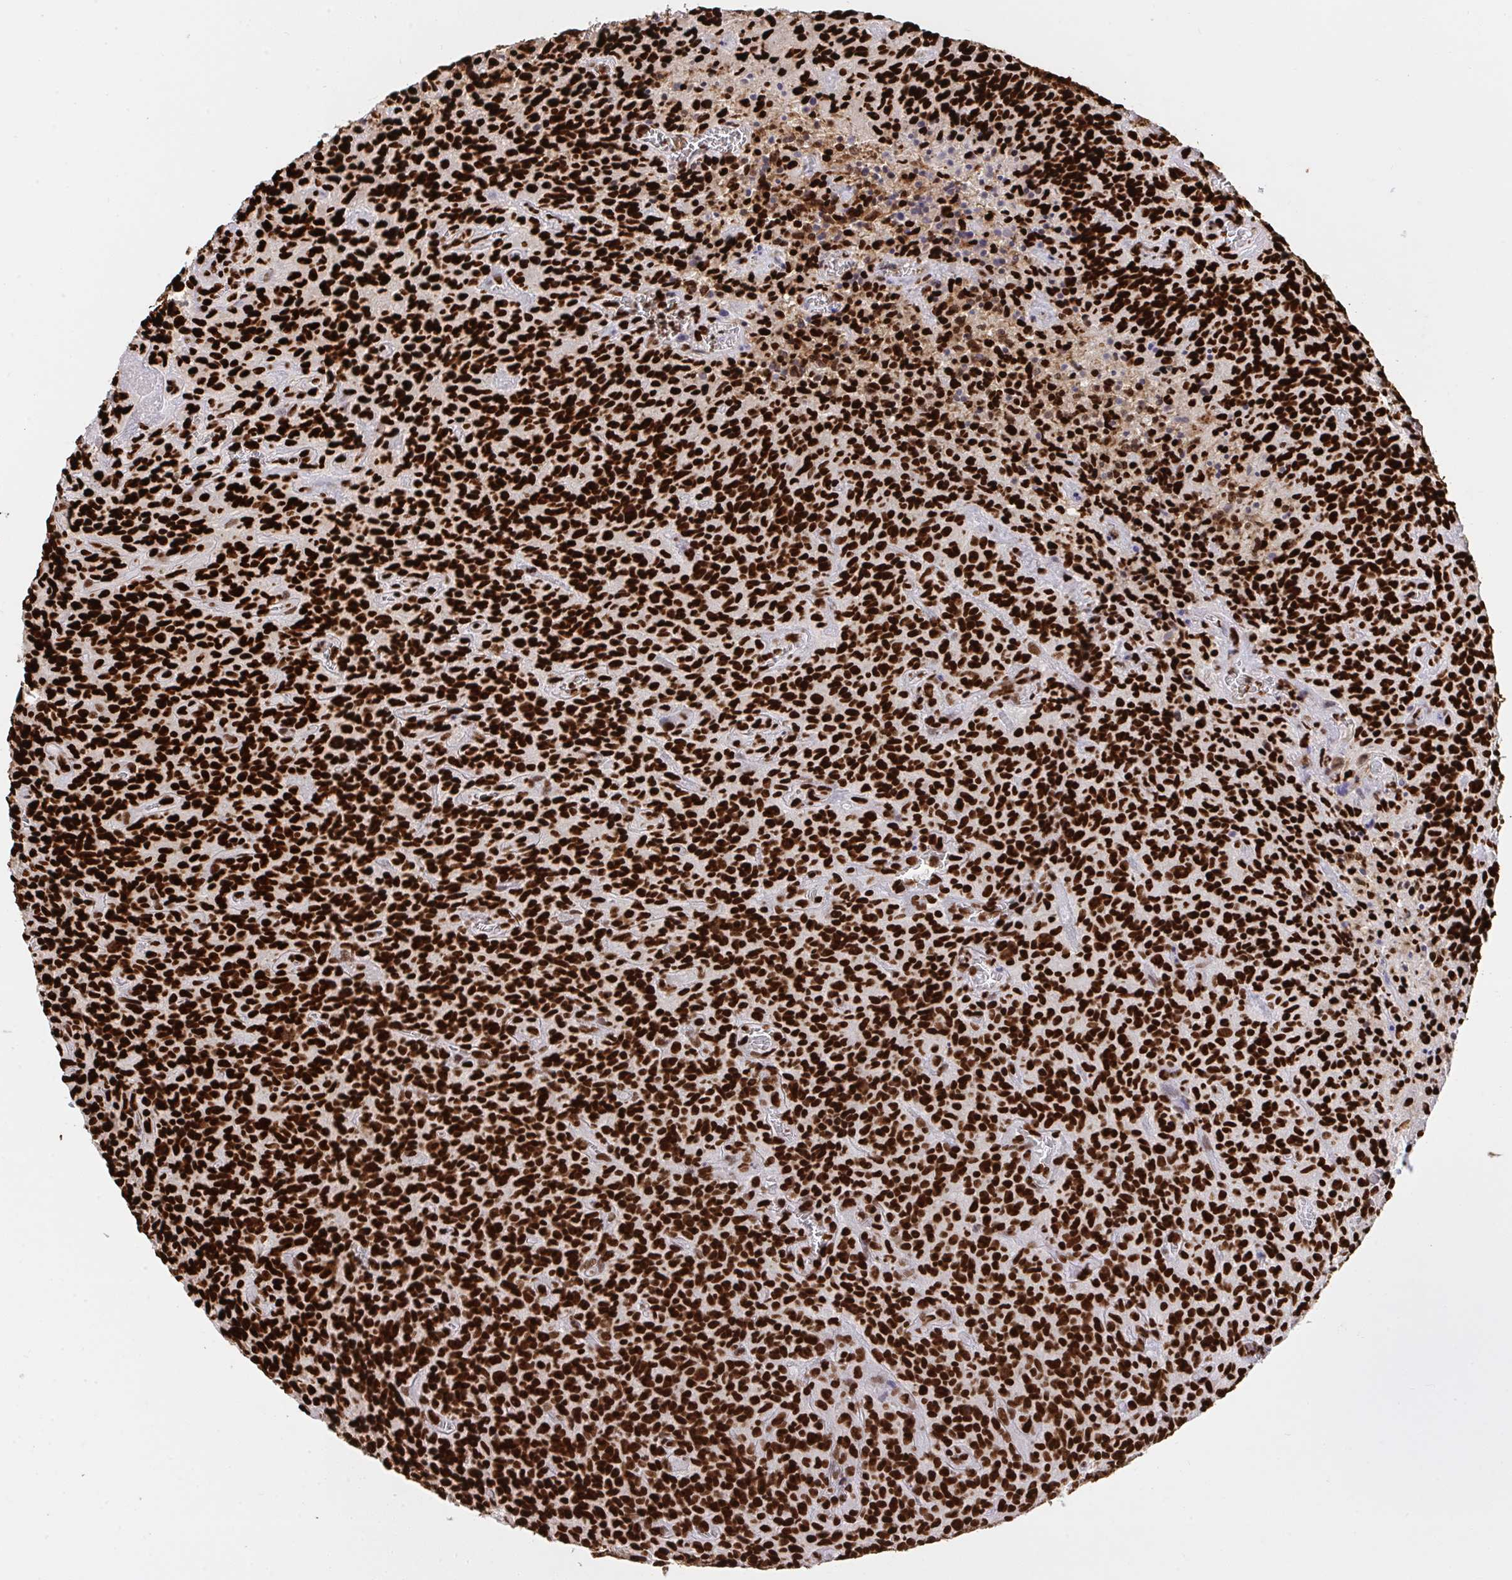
{"staining": {"intensity": "strong", "quantity": ">75%", "location": "nuclear"}, "tissue": "glioma", "cell_type": "Tumor cells", "image_type": "cancer", "snomed": [{"axis": "morphology", "description": "Glioma, malignant, High grade"}, {"axis": "topography", "description": "Brain"}], "caption": "Strong nuclear expression is identified in about >75% of tumor cells in malignant high-grade glioma.", "gene": "HNRNPL", "patient": {"sex": "male", "age": 76}}